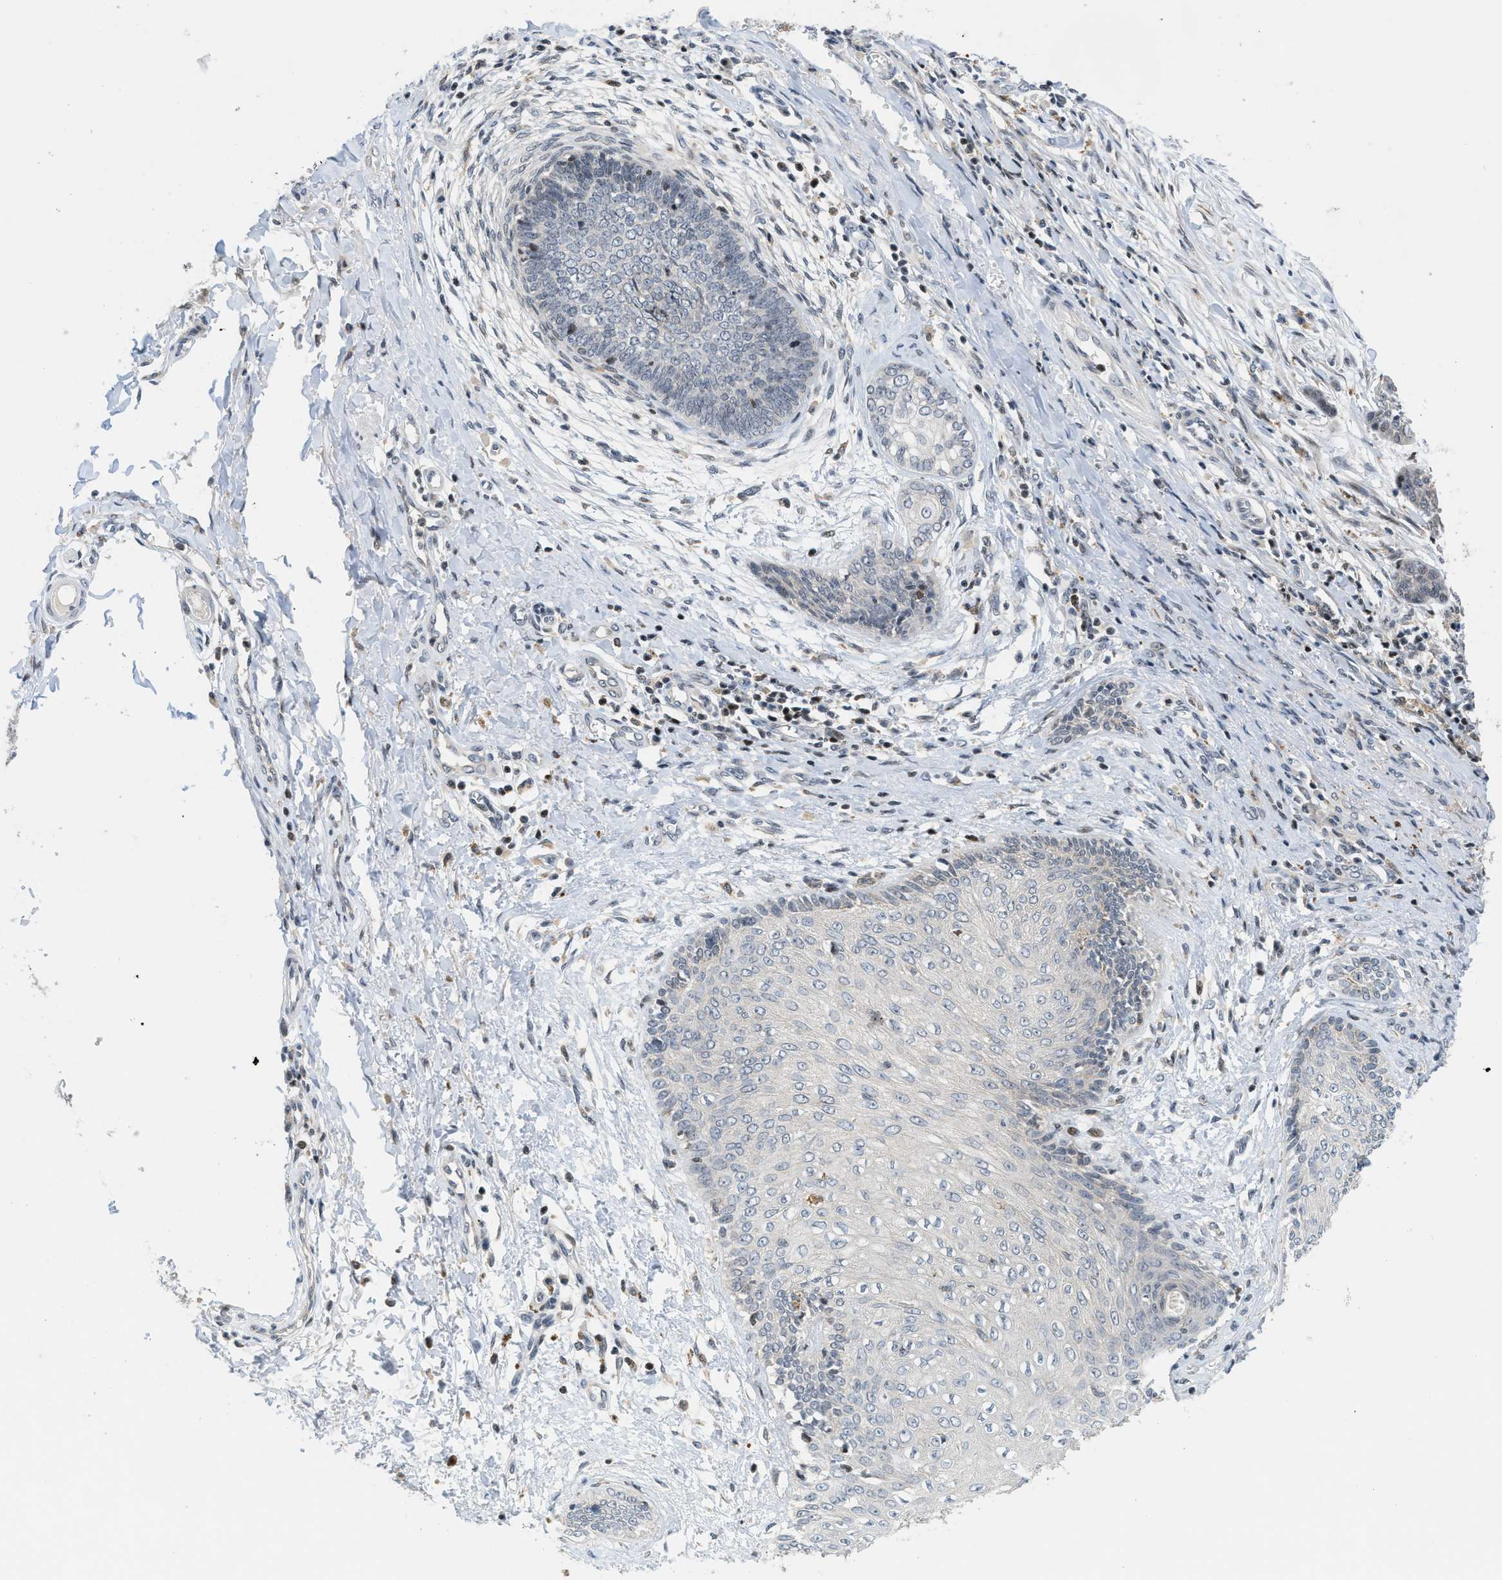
{"staining": {"intensity": "weak", "quantity": "<25%", "location": "nuclear"}, "tissue": "skin cancer", "cell_type": "Tumor cells", "image_type": "cancer", "snomed": [{"axis": "morphology", "description": "Basal cell carcinoma"}, {"axis": "topography", "description": "Skin"}], "caption": "The histopathology image demonstrates no significant staining in tumor cells of skin cancer.", "gene": "ING1", "patient": {"sex": "female", "age": 64}}